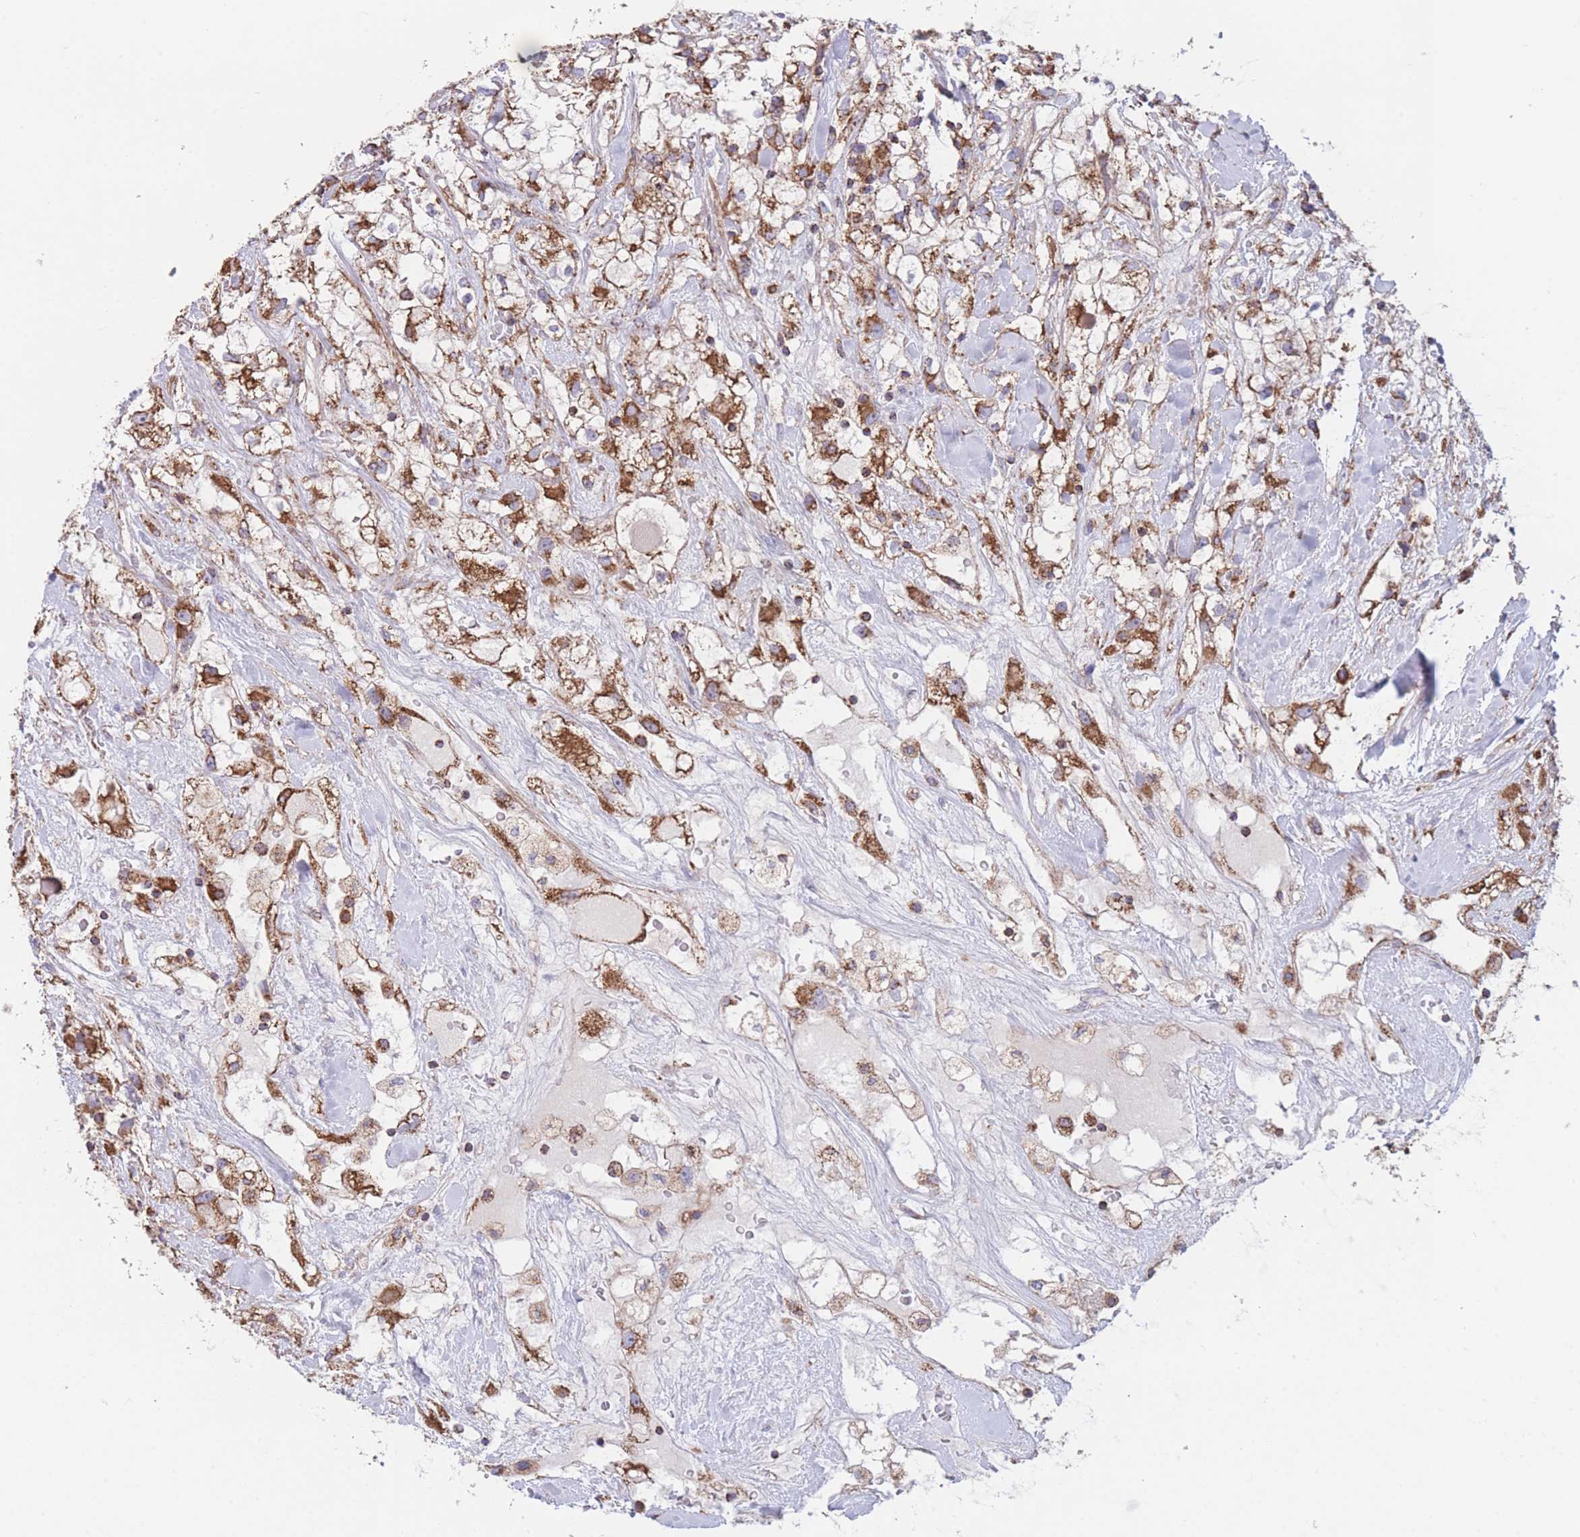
{"staining": {"intensity": "moderate", "quantity": ">75%", "location": "cytoplasmic/membranous"}, "tissue": "renal cancer", "cell_type": "Tumor cells", "image_type": "cancer", "snomed": [{"axis": "morphology", "description": "Adenocarcinoma, NOS"}, {"axis": "topography", "description": "Kidney"}], "caption": "A medium amount of moderate cytoplasmic/membranous positivity is seen in approximately >75% of tumor cells in renal cancer tissue.", "gene": "FKBP8", "patient": {"sex": "male", "age": 59}}